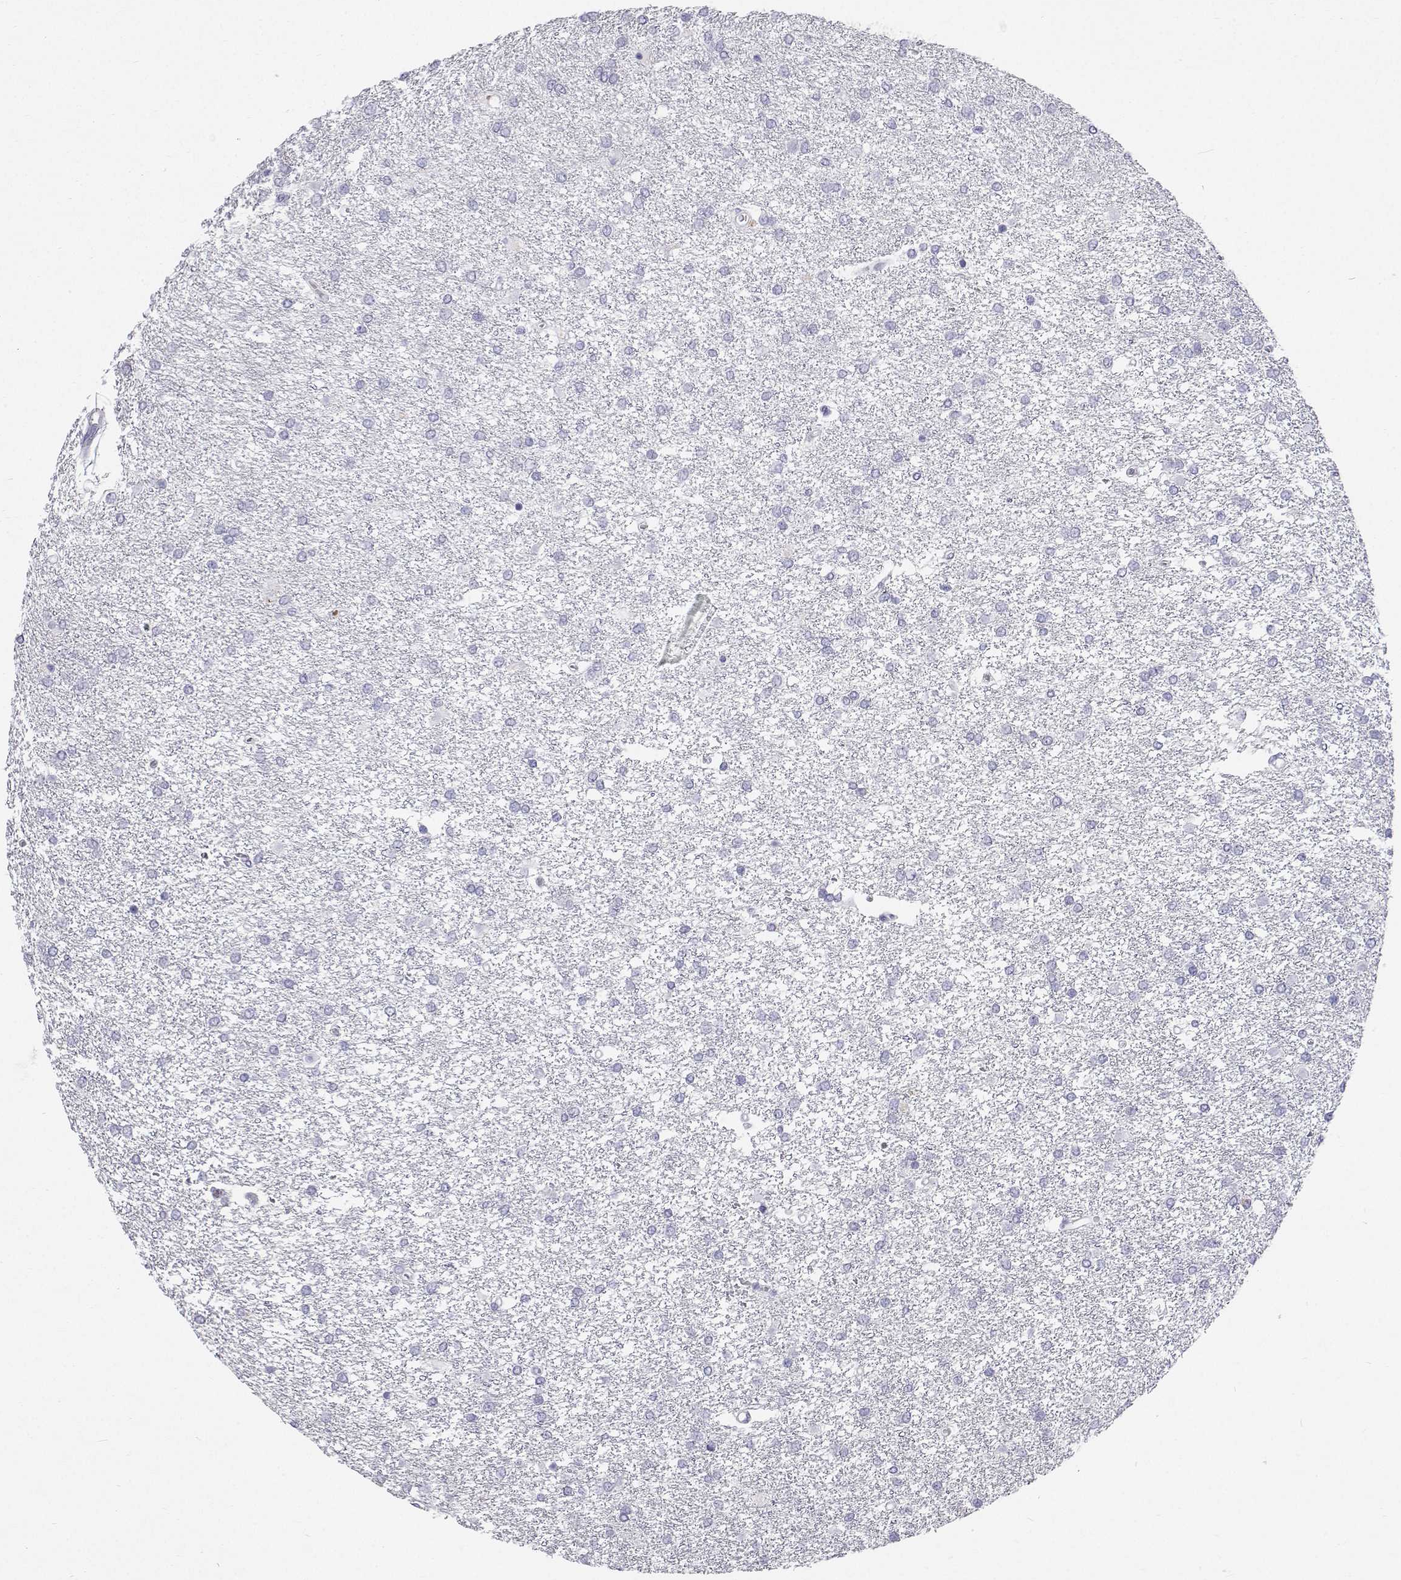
{"staining": {"intensity": "negative", "quantity": "none", "location": "none"}, "tissue": "glioma", "cell_type": "Tumor cells", "image_type": "cancer", "snomed": [{"axis": "morphology", "description": "Glioma, malignant, High grade"}, {"axis": "topography", "description": "Brain"}], "caption": "Immunohistochemical staining of human high-grade glioma (malignant) shows no significant positivity in tumor cells.", "gene": "NCR2", "patient": {"sex": "female", "age": 61}}